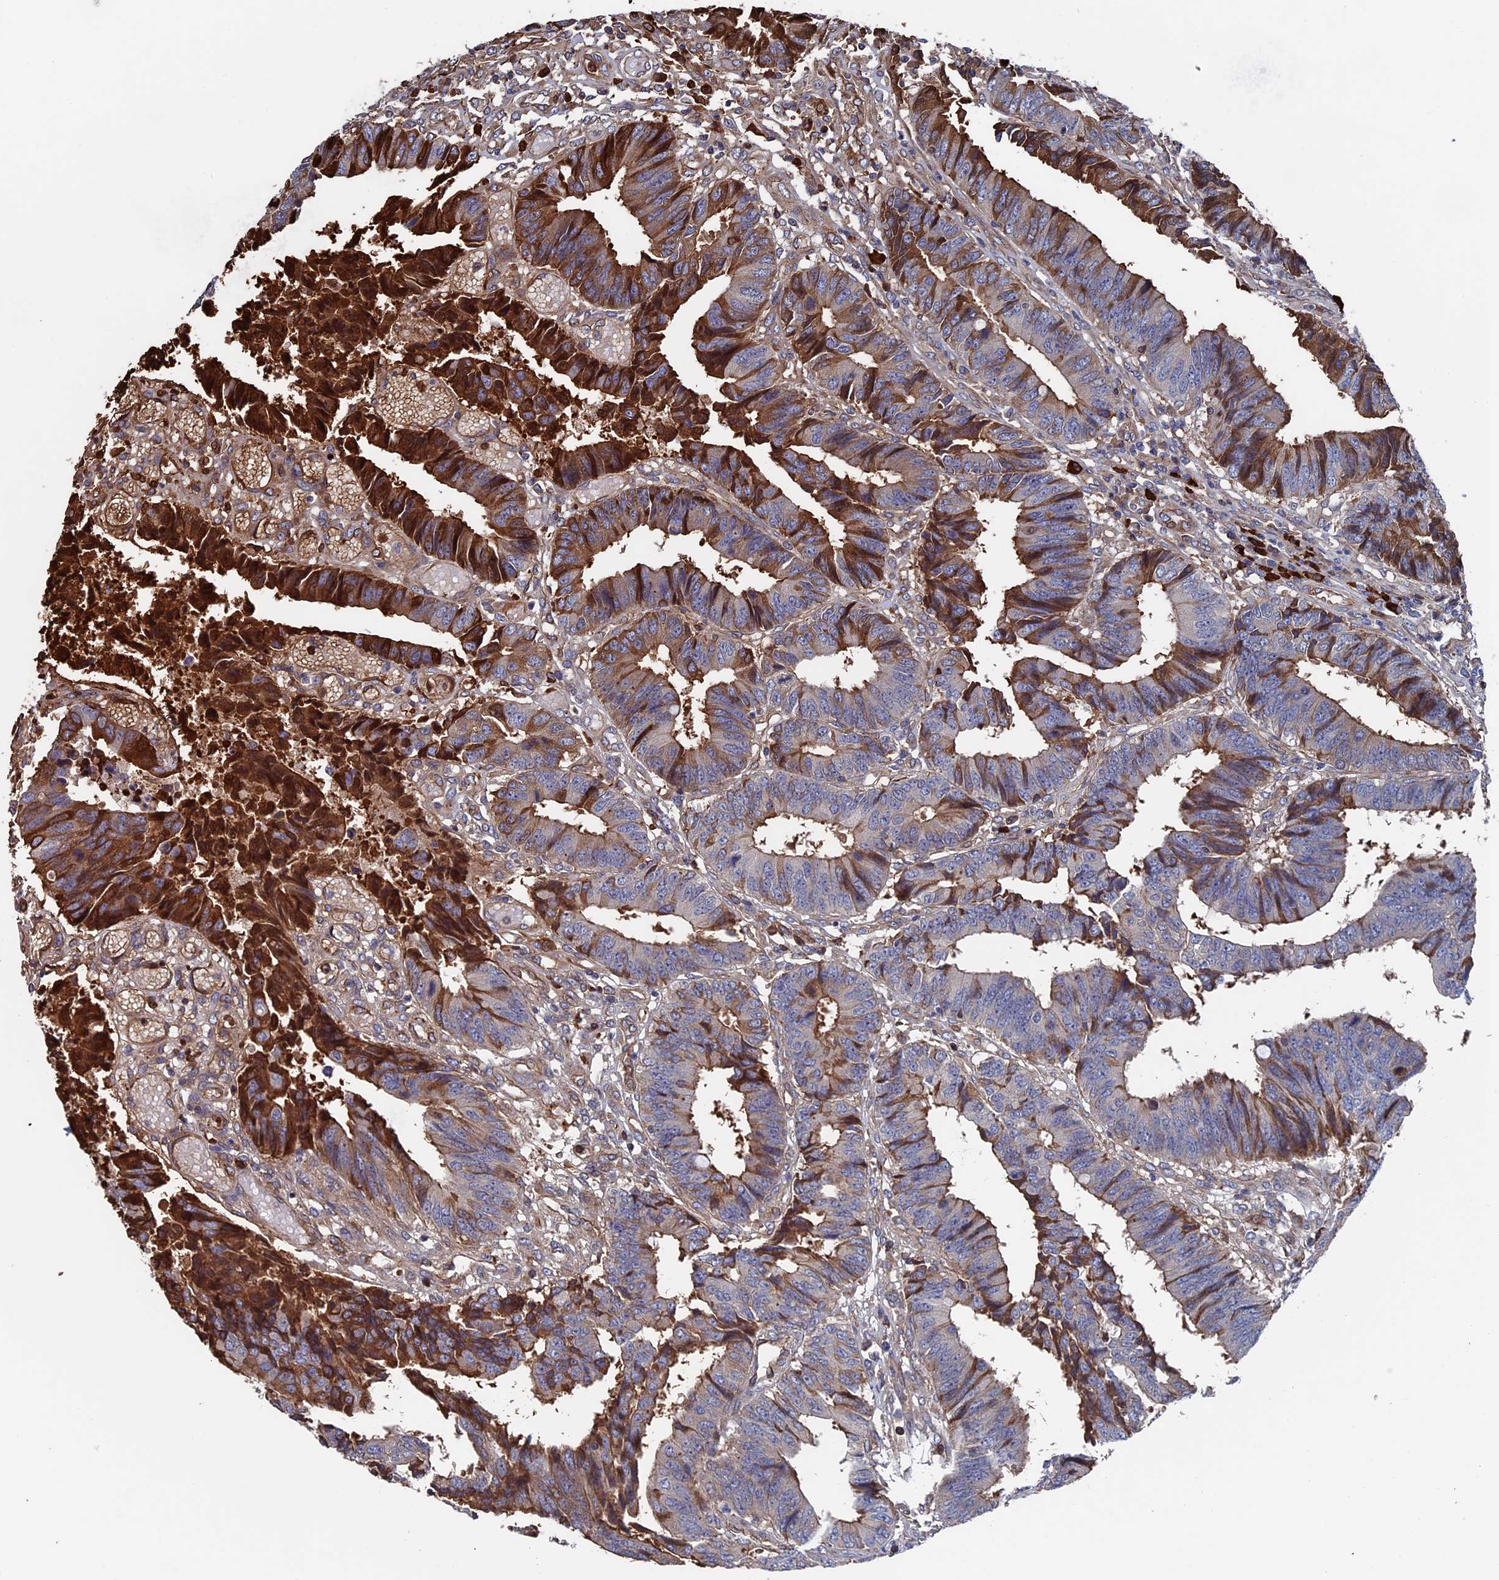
{"staining": {"intensity": "strong", "quantity": "<25%", "location": "cytoplasmic/membranous"}, "tissue": "colorectal cancer", "cell_type": "Tumor cells", "image_type": "cancer", "snomed": [{"axis": "morphology", "description": "Adenocarcinoma, NOS"}, {"axis": "topography", "description": "Rectum"}], "caption": "Strong cytoplasmic/membranous protein expression is identified in approximately <25% of tumor cells in colorectal adenocarcinoma. (Stains: DAB (3,3'-diaminobenzidine) in brown, nuclei in blue, Microscopy: brightfield microscopy at high magnification).", "gene": "RPUSD1", "patient": {"sex": "male", "age": 84}}